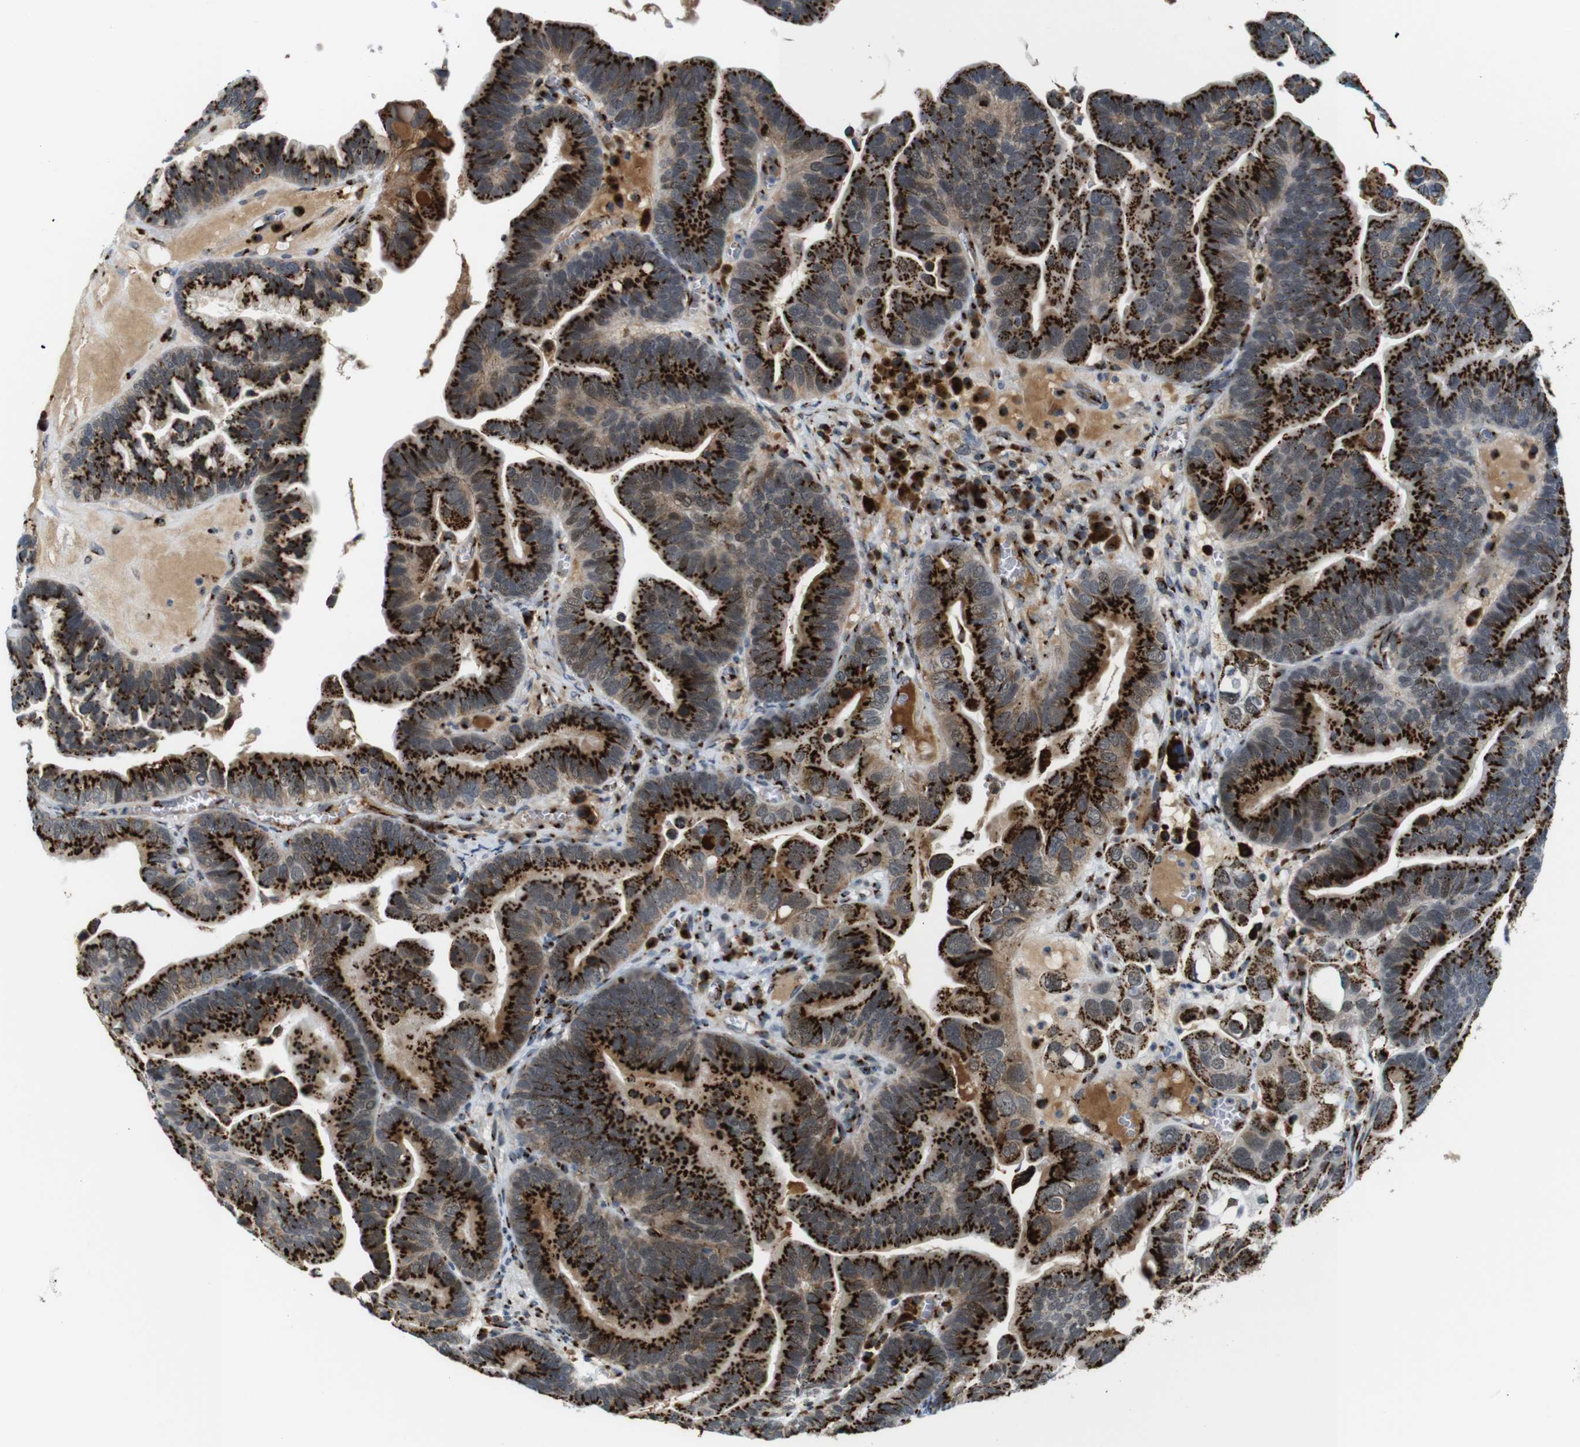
{"staining": {"intensity": "strong", "quantity": ">75%", "location": "cytoplasmic/membranous"}, "tissue": "ovarian cancer", "cell_type": "Tumor cells", "image_type": "cancer", "snomed": [{"axis": "morphology", "description": "Cystadenocarcinoma, serous, NOS"}, {"axis": "topography", "description": "Ovary"}], "caption": "IHC of human ovarian cancer (serous cystadenocarcinoma) shows high levels of strong cytoplasmic/membranous staining in approximately >75% of tumor cells. (DAB (3,3'-diaminobenzidine) IHC, brown staining for protein, blue staining for nuclei).", "gene": "TGOLN2", "patient": {"sex": "female", "age": 56}}